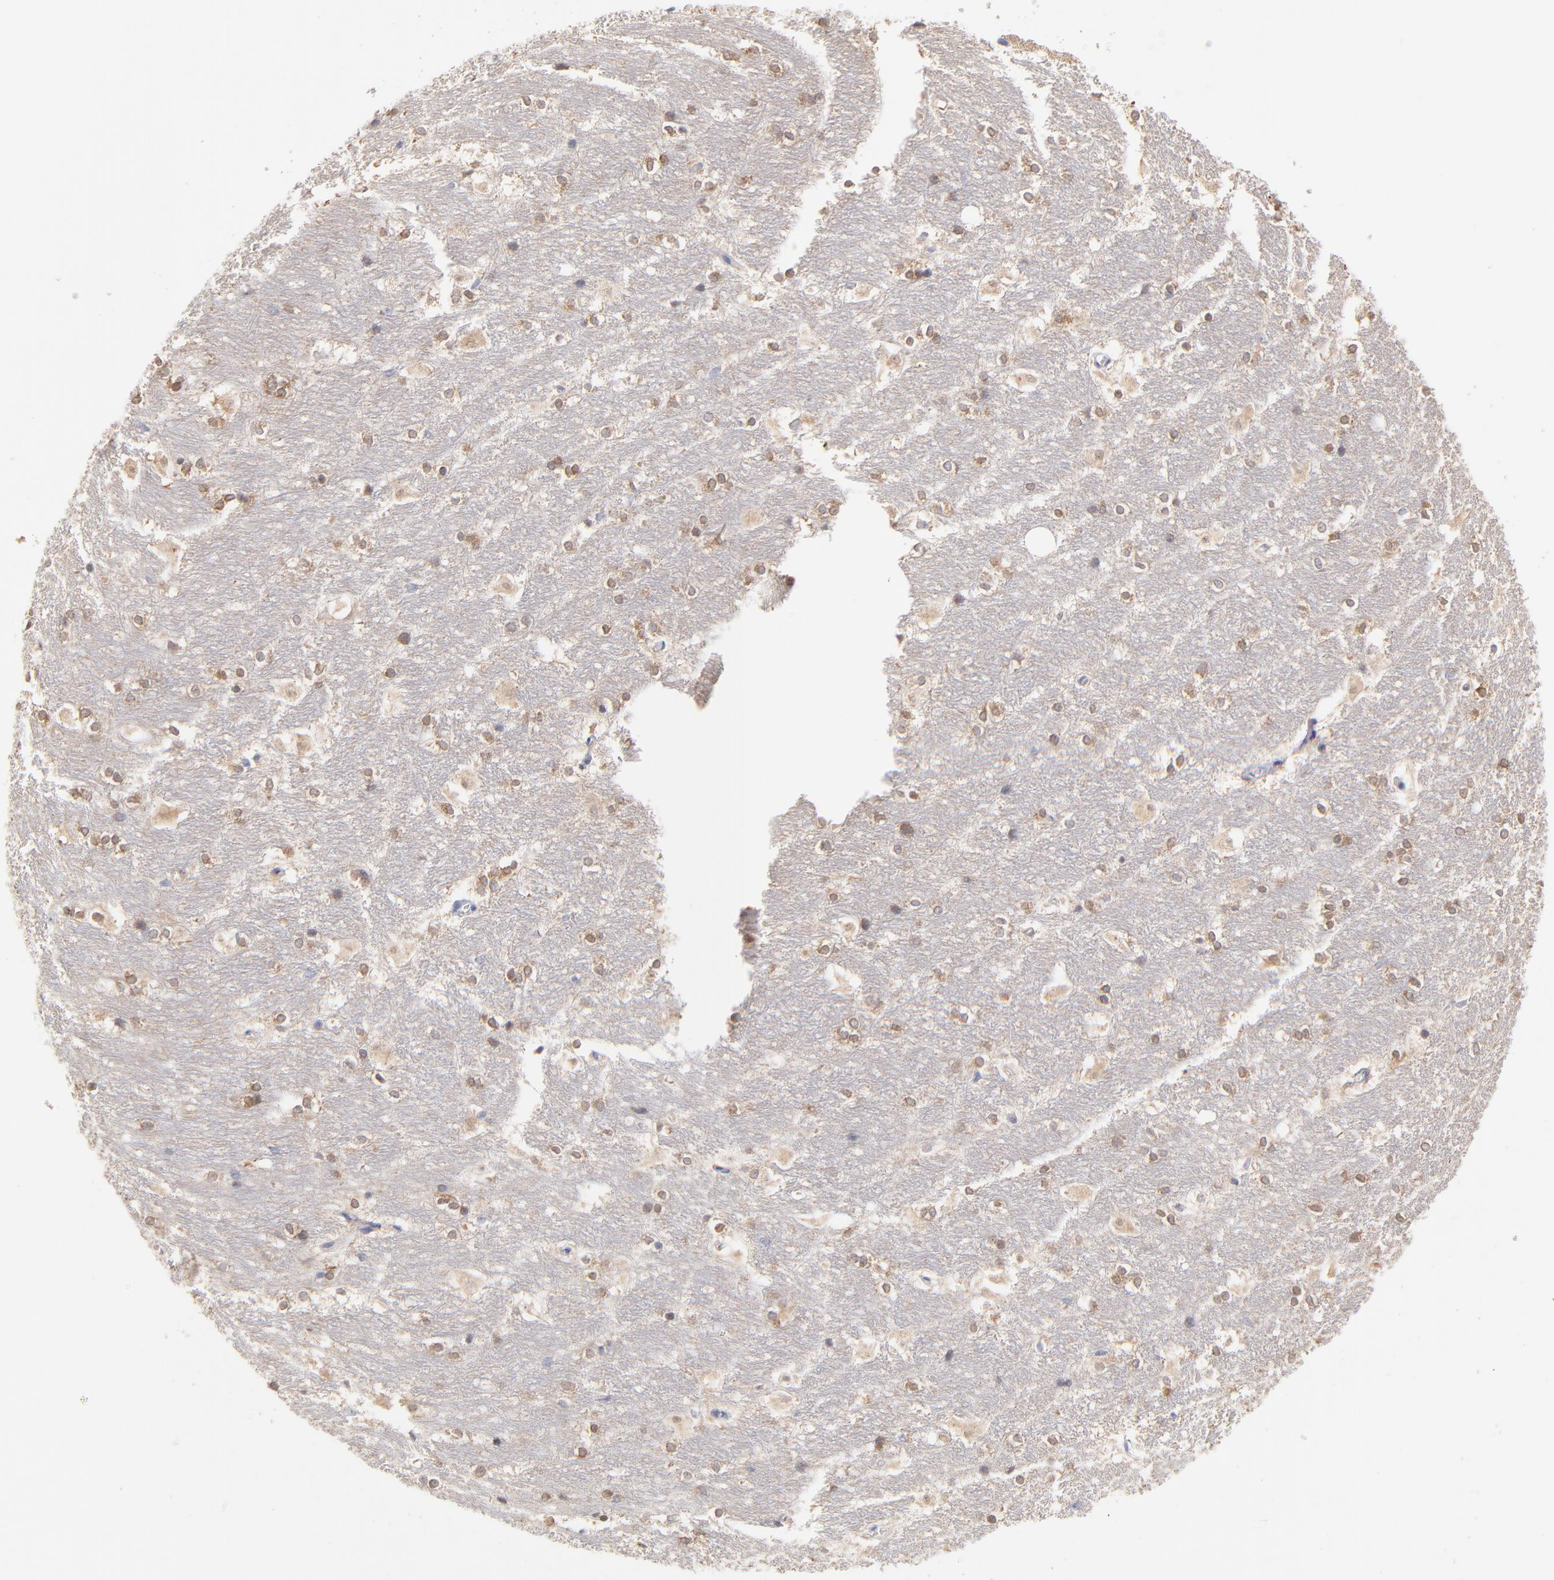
{"staining": {"intensity": "moderate", "quantity": "<25%", "location": "cytoplasmic/membranous"}, "tissue": "hippocampus", "cell_type": "Glial cells", "image_type": "normal", "snomed": [{"axis": "morphology", "description": "Normal tissue, NOS"}, {"axis": "topography", "description": "Hippocampus"}], "caption": "IHC staining of unremarkable hippocampus, which reveals low levels of moderate cytoplasmic/membranous positivity in approximately <25% of glial cells indicating moderate cytoplasmic/membranous protein expression. The staining was performed using DAB (brown) for protein detection and nuclei were counterstained in hematoxylin (blue).", "gene": "CFAP57", "patient": {"sex": "female", "age": 19}}